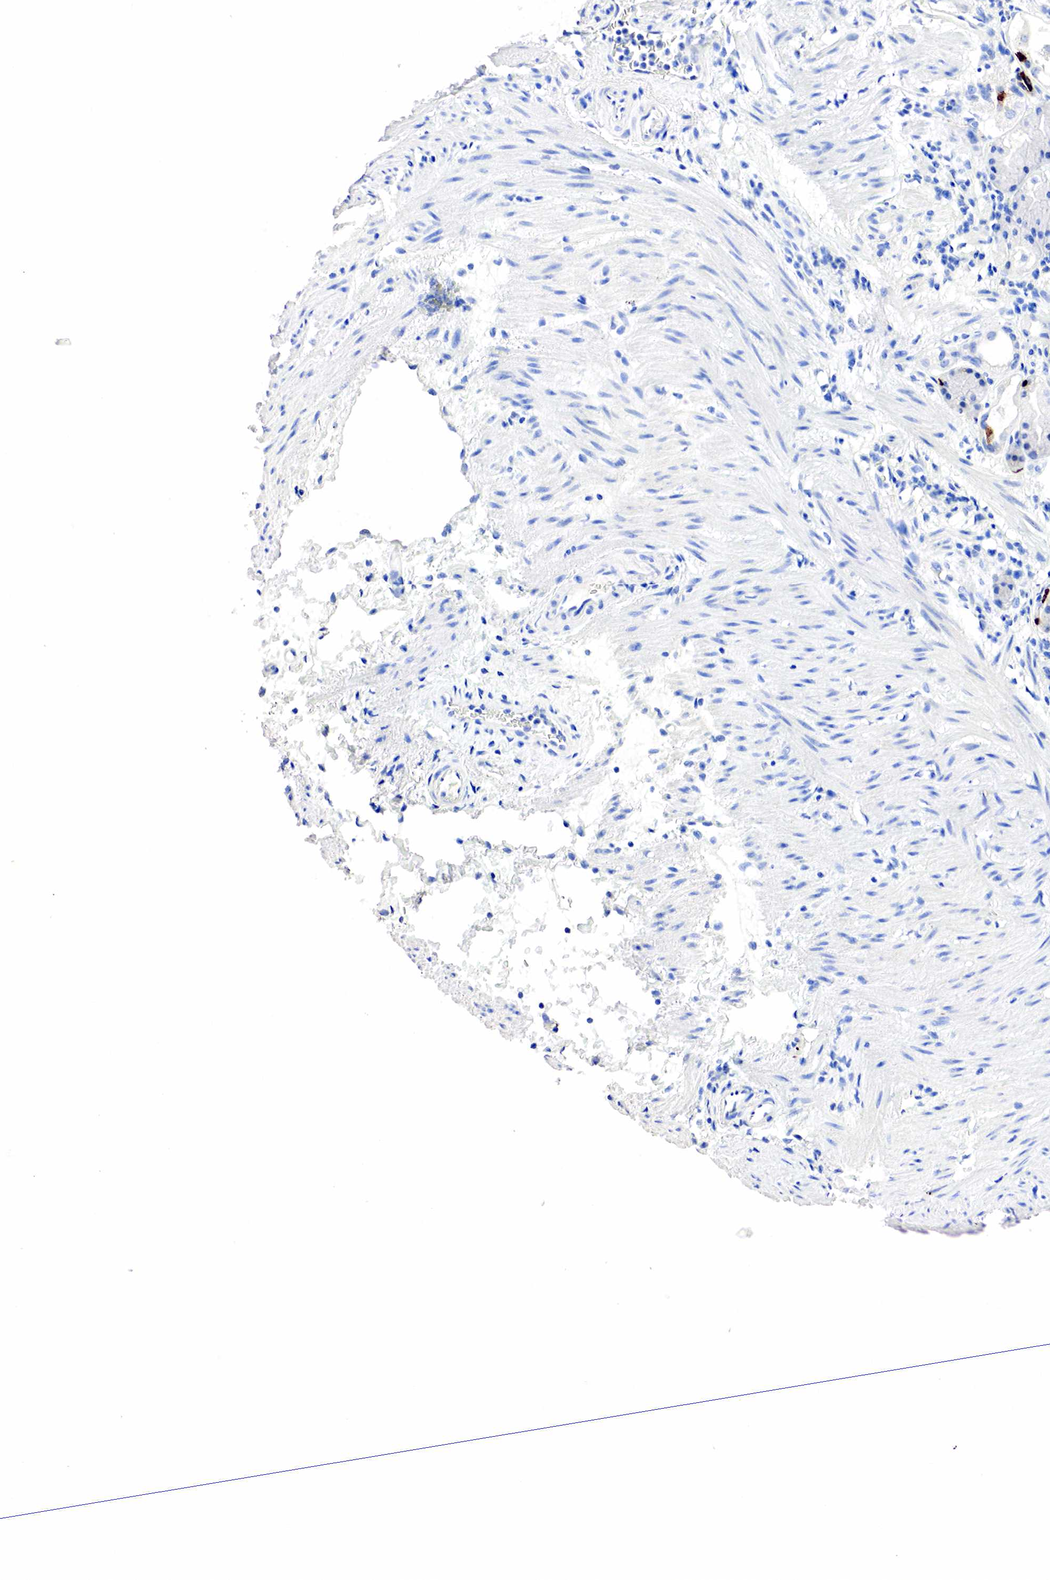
{"staining": {"intensity": "strong", "quantity": "<25%", "location": "cytoplasmic/membranous,nuclear"}, "tissue": "stomach", "cell_type": "Glandular cells", "image_type": "normal", "snomed": [{"axis": "morphology", "description": "Normal tissue, NOS"}, {"axis": "topography", "description": "Stomach, upper"}], "caption": "Stomach stained for a protein (brown) displays strong cytoplasmic/membranous,nuclear positive staining in approximately <25% of glandular cells.", "gene": "SST", "patient": {"sex": "female", "age": 75}}